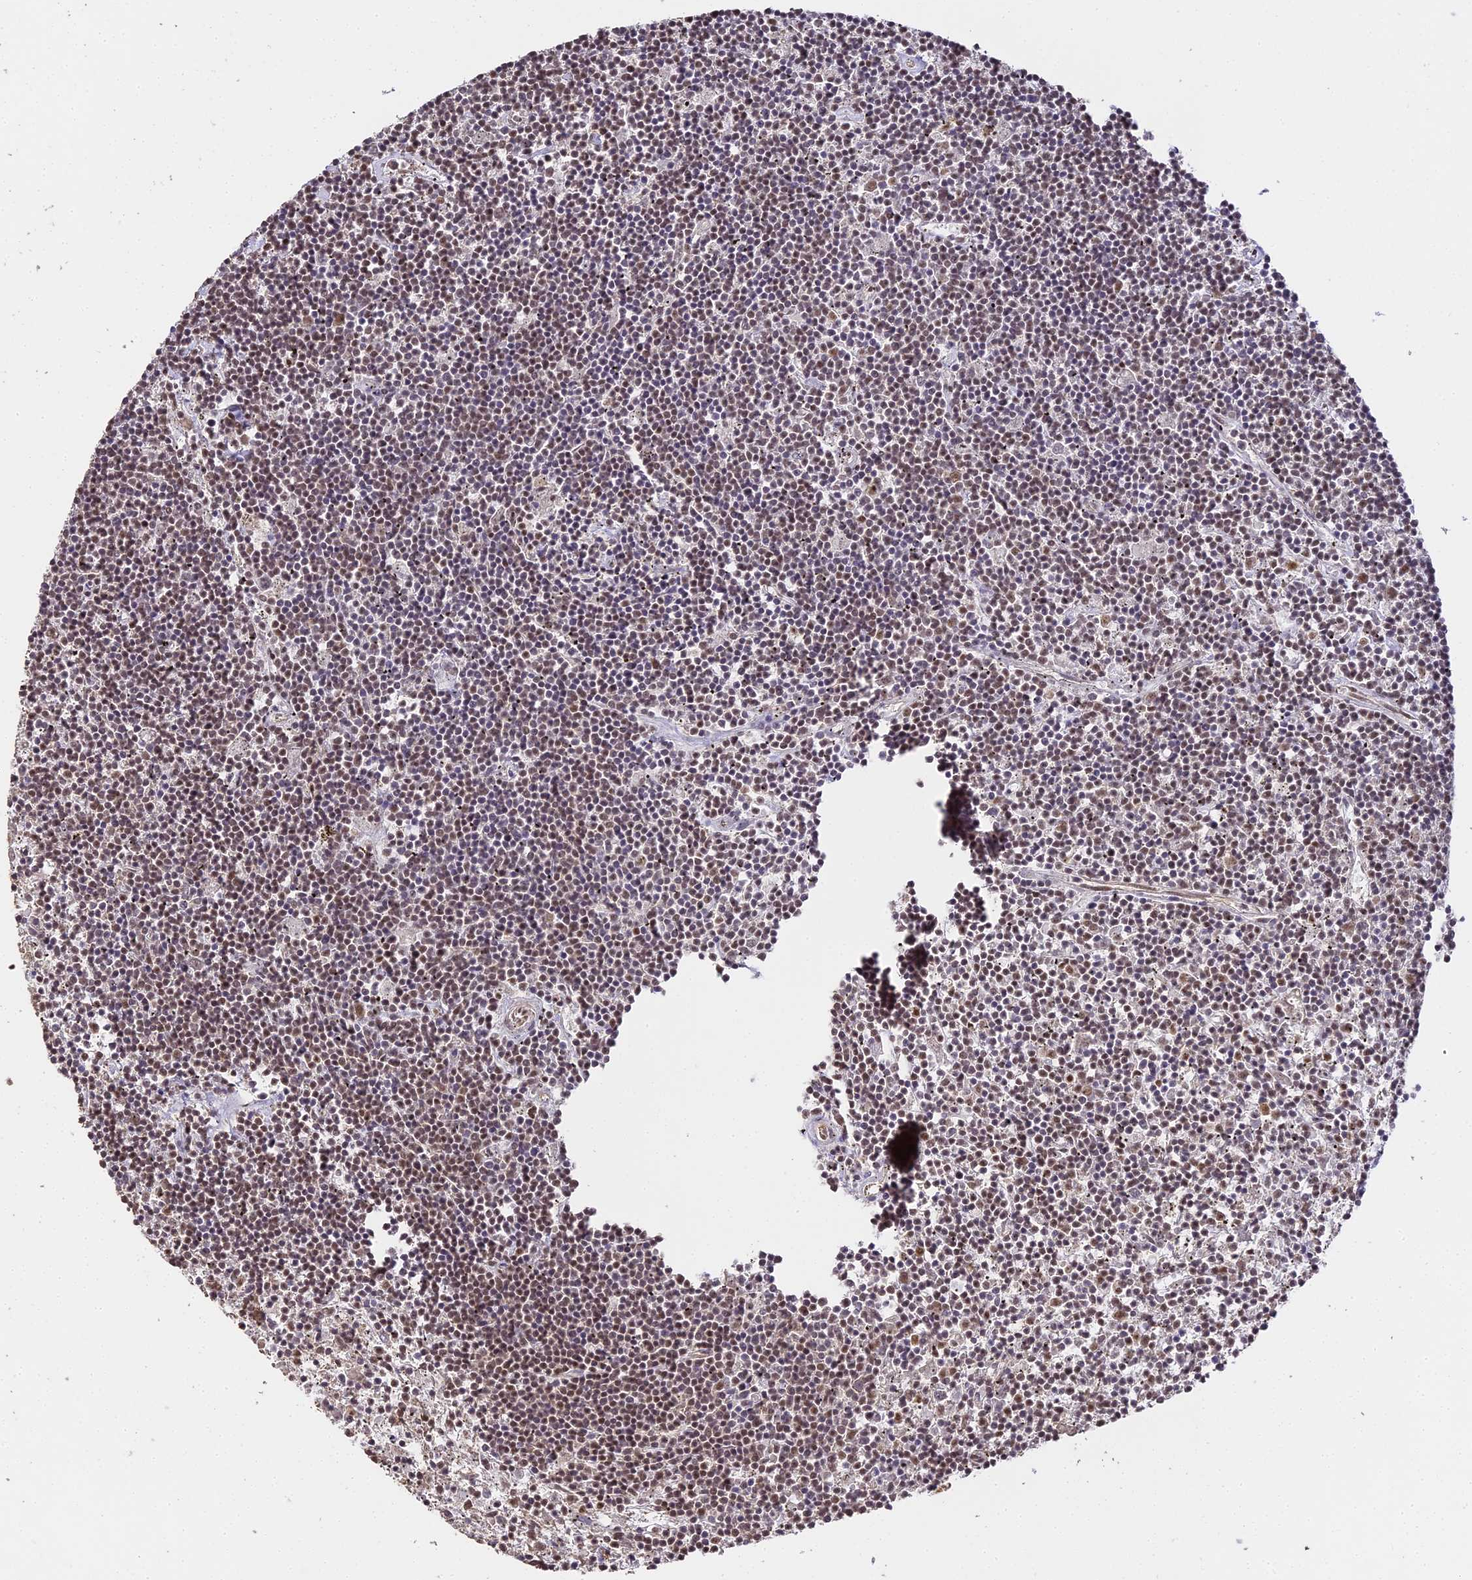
{"staining": {"intensity": "weak", "quantity": "25%-75%", "location": "nuclear"}, "tissue": "lymphoma", "cell_type": "Tumor cells", "image_type": "cancer", "snomed": [{"axis": "morphology", "description": "Malignant lymphoma, non-Hodgkin's type, Low grade"}, {"axis": "topography", "description": "Spleen"}], "caption": "Weak nuclear expression is appreciated in about 25%-75% of tumor cells in lymphoma.", "gene": "HNRNPA1", "patient": {"sex": "male", "age": 76}}